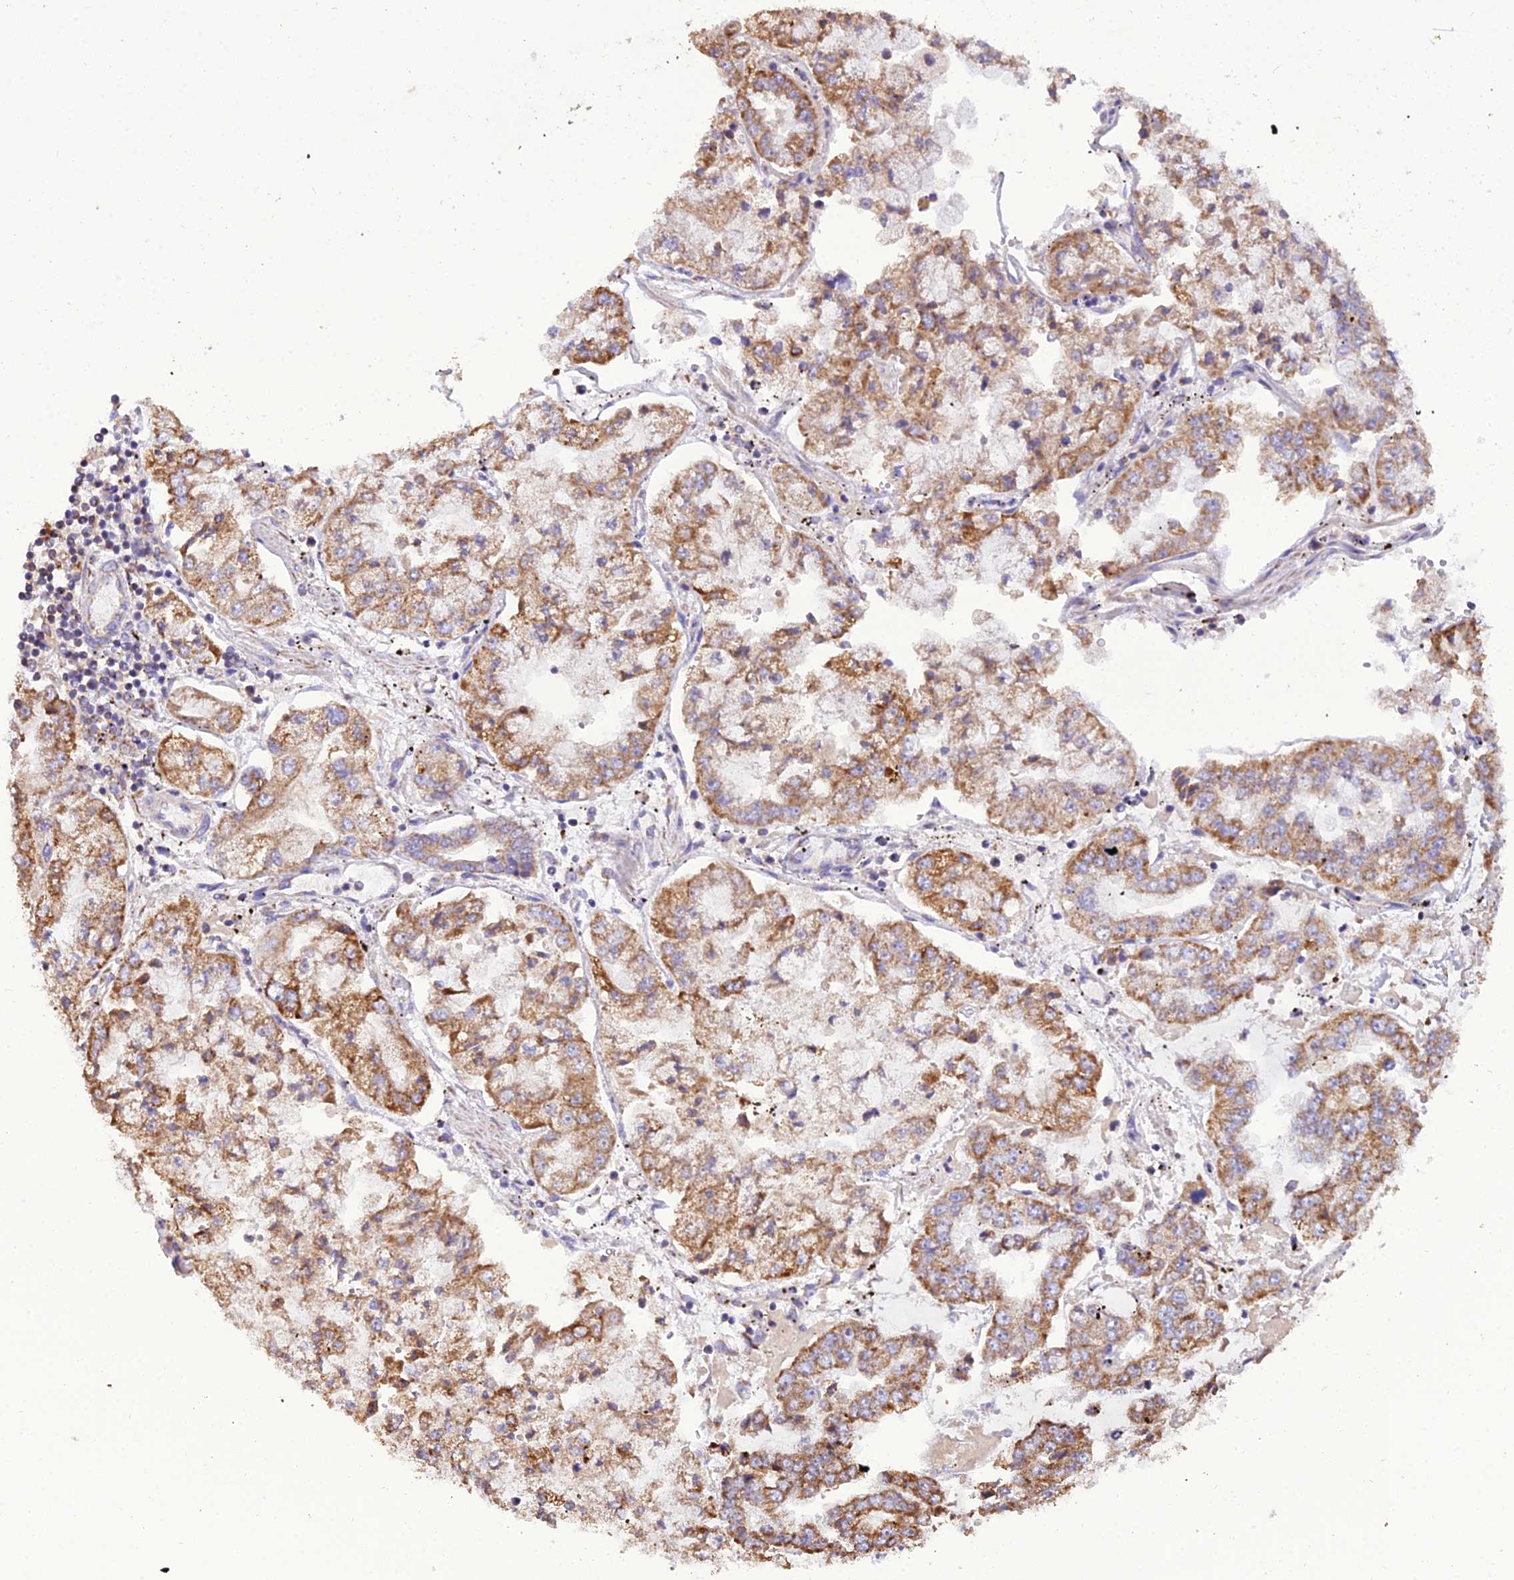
{"staining": {"intensity": "moderate", "quantity": ">75%", "location": "cytoplasmic/membranous"}, "tissue": "stomach cancer", "cell_type": "Tumor cells", "image_type": "cancer", "snomed": [{"axis": "morphology", "description": "Adenocarcinoma, NOS"}, {"axis": "topography", "description": "Stomach"}], "caption": "Adenocarcinoma (stomach) stained with a protein marker exhibits moderate staining in tumor cells.", "gene": "GPD1", "patient": {"sex": "male", "age": 76}}